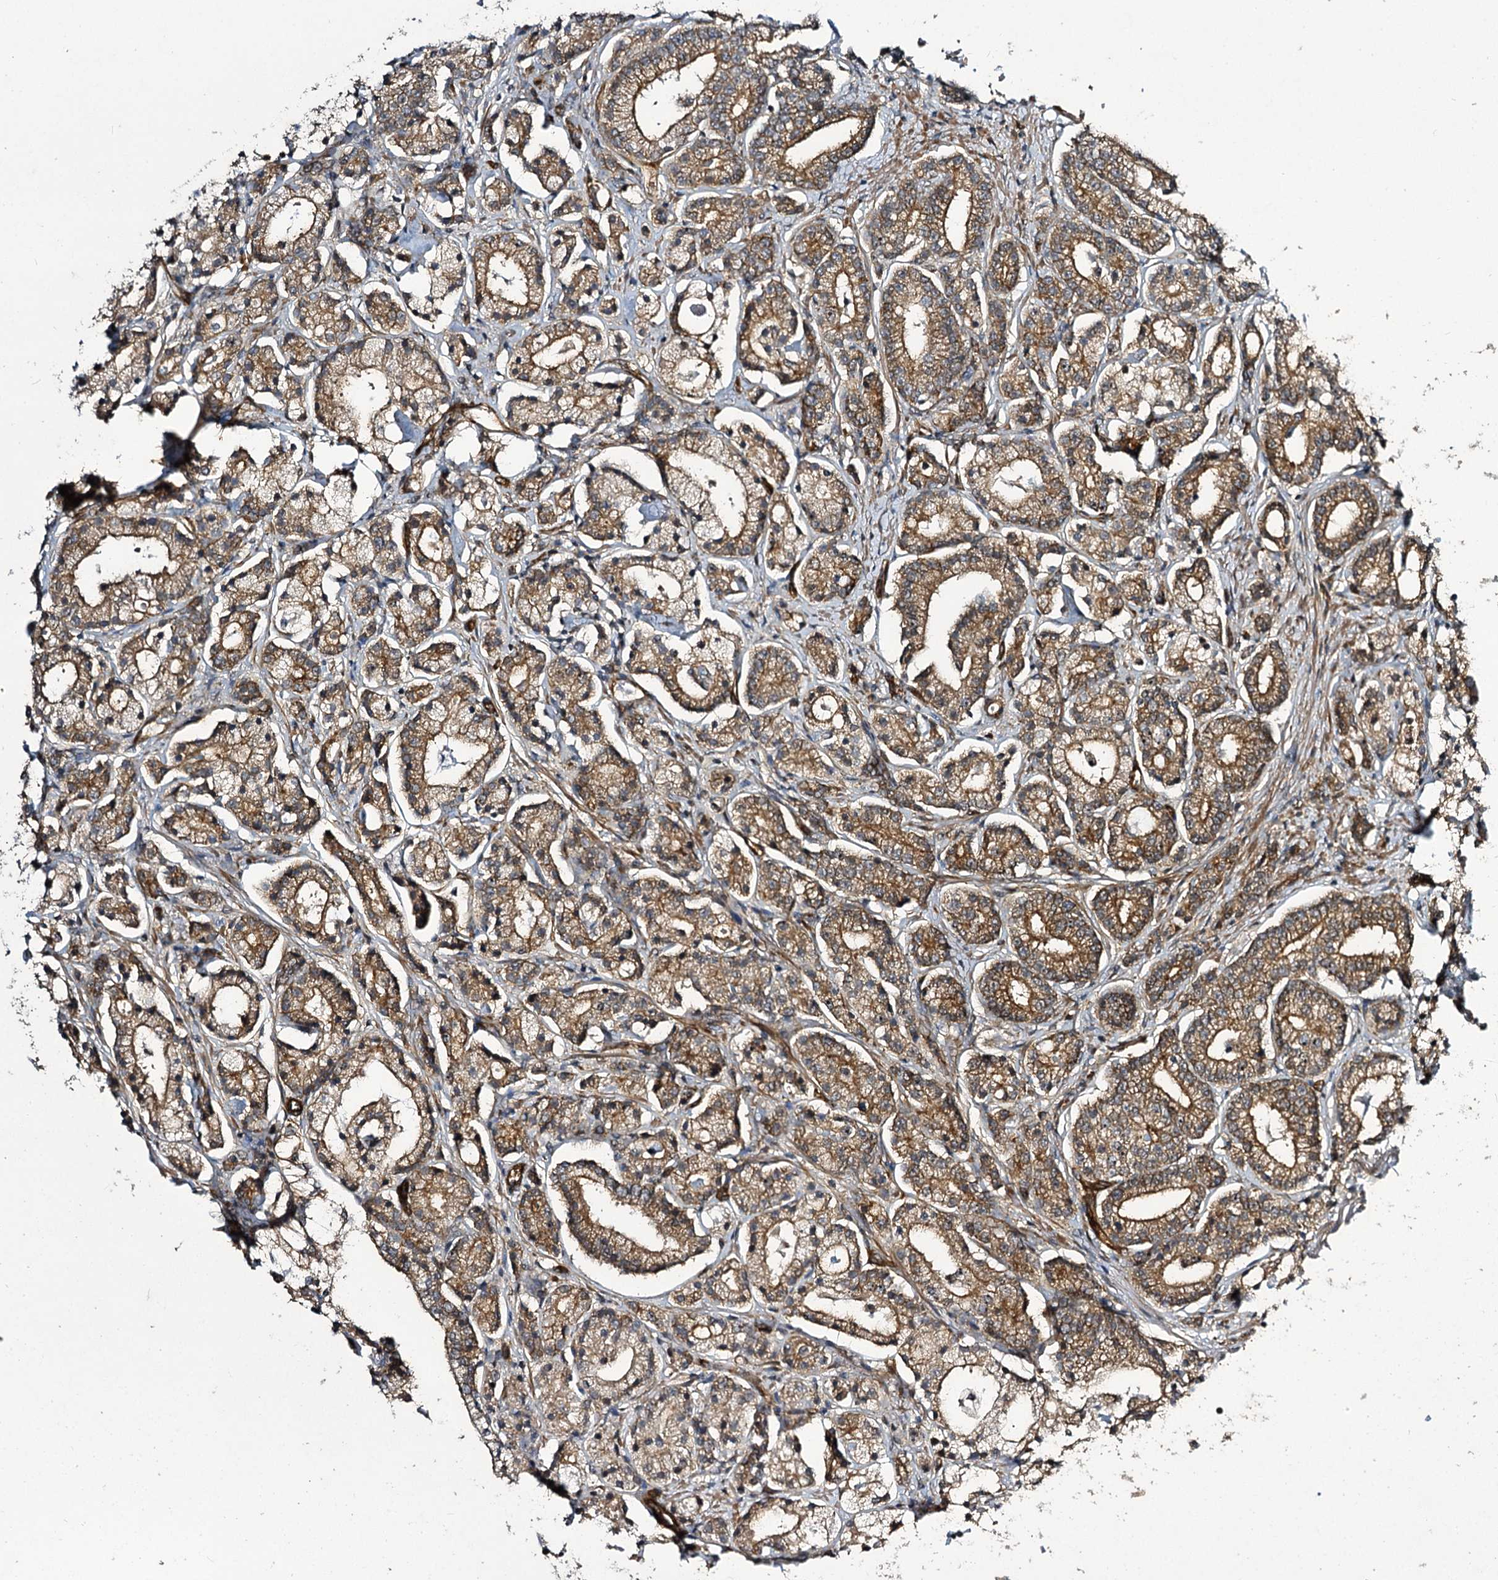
{"staining": {"intensity": "moderate", "quantity": ">75%", "location": "cytoplasmic/membranous"}, "tissue": "prostate cancer", "cell_type": "Tumor cells", "image_type": "cancer", "snomed": [{"axis": "morphology", "description": "Adenocarcinoma, High grade"}, {"axis": "topography", "description": "Prostate"}], "caption": "IHC histopathology image of neoplastic tissue: human prostate cancer (high-grade adenocarcinoma) stained using immunohistochemistry displays medium levels of moderate protein expression localized specifically in the cytoplasmic/membranous of tumor cells, appearing as a cytoplasmic/membranous brown color.", "gene": "MYO1C", "patient": {"sex": "male", "age": 69}}